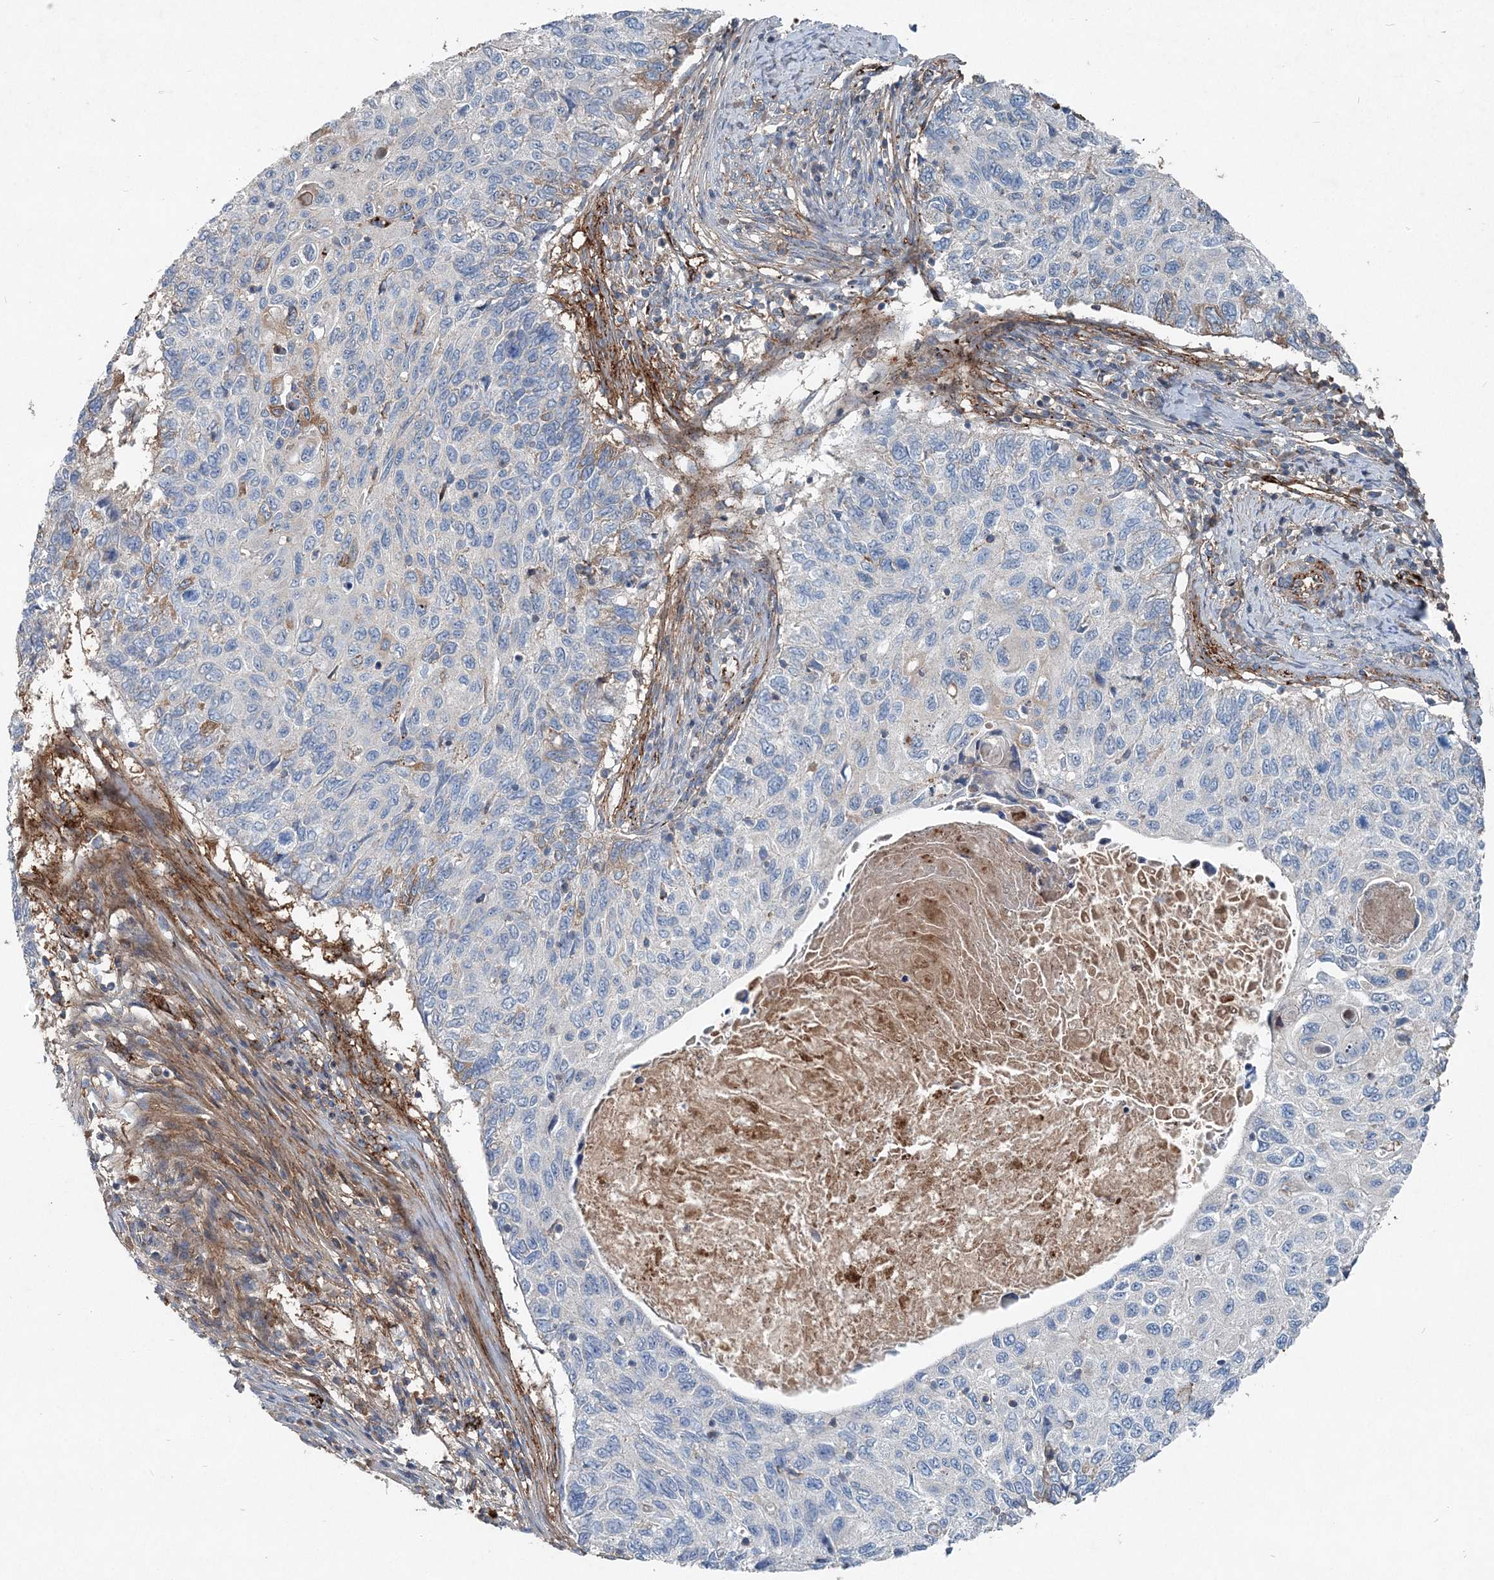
{"staining": {"intensity": "moderate", "quantity": "<25%", "location": "cytoplasmic/membranous"}, "tissue": "cervical cancer", "cell_type": "Tumor cells", "image_type": "cancer", "snomed": [{"axis": "morphology", "description": "Squamous cell carcinoma, NOS"}, {"axis": "topography", "description": "Cervix"}], "caption": "The image displays staining of cervical cancer, revealing moderate cytoplasmic/membranous protein expression (brown color) within tumor cells.", "gene": "ABHD14B", "patient": {"sex": "female", "age": 70}}